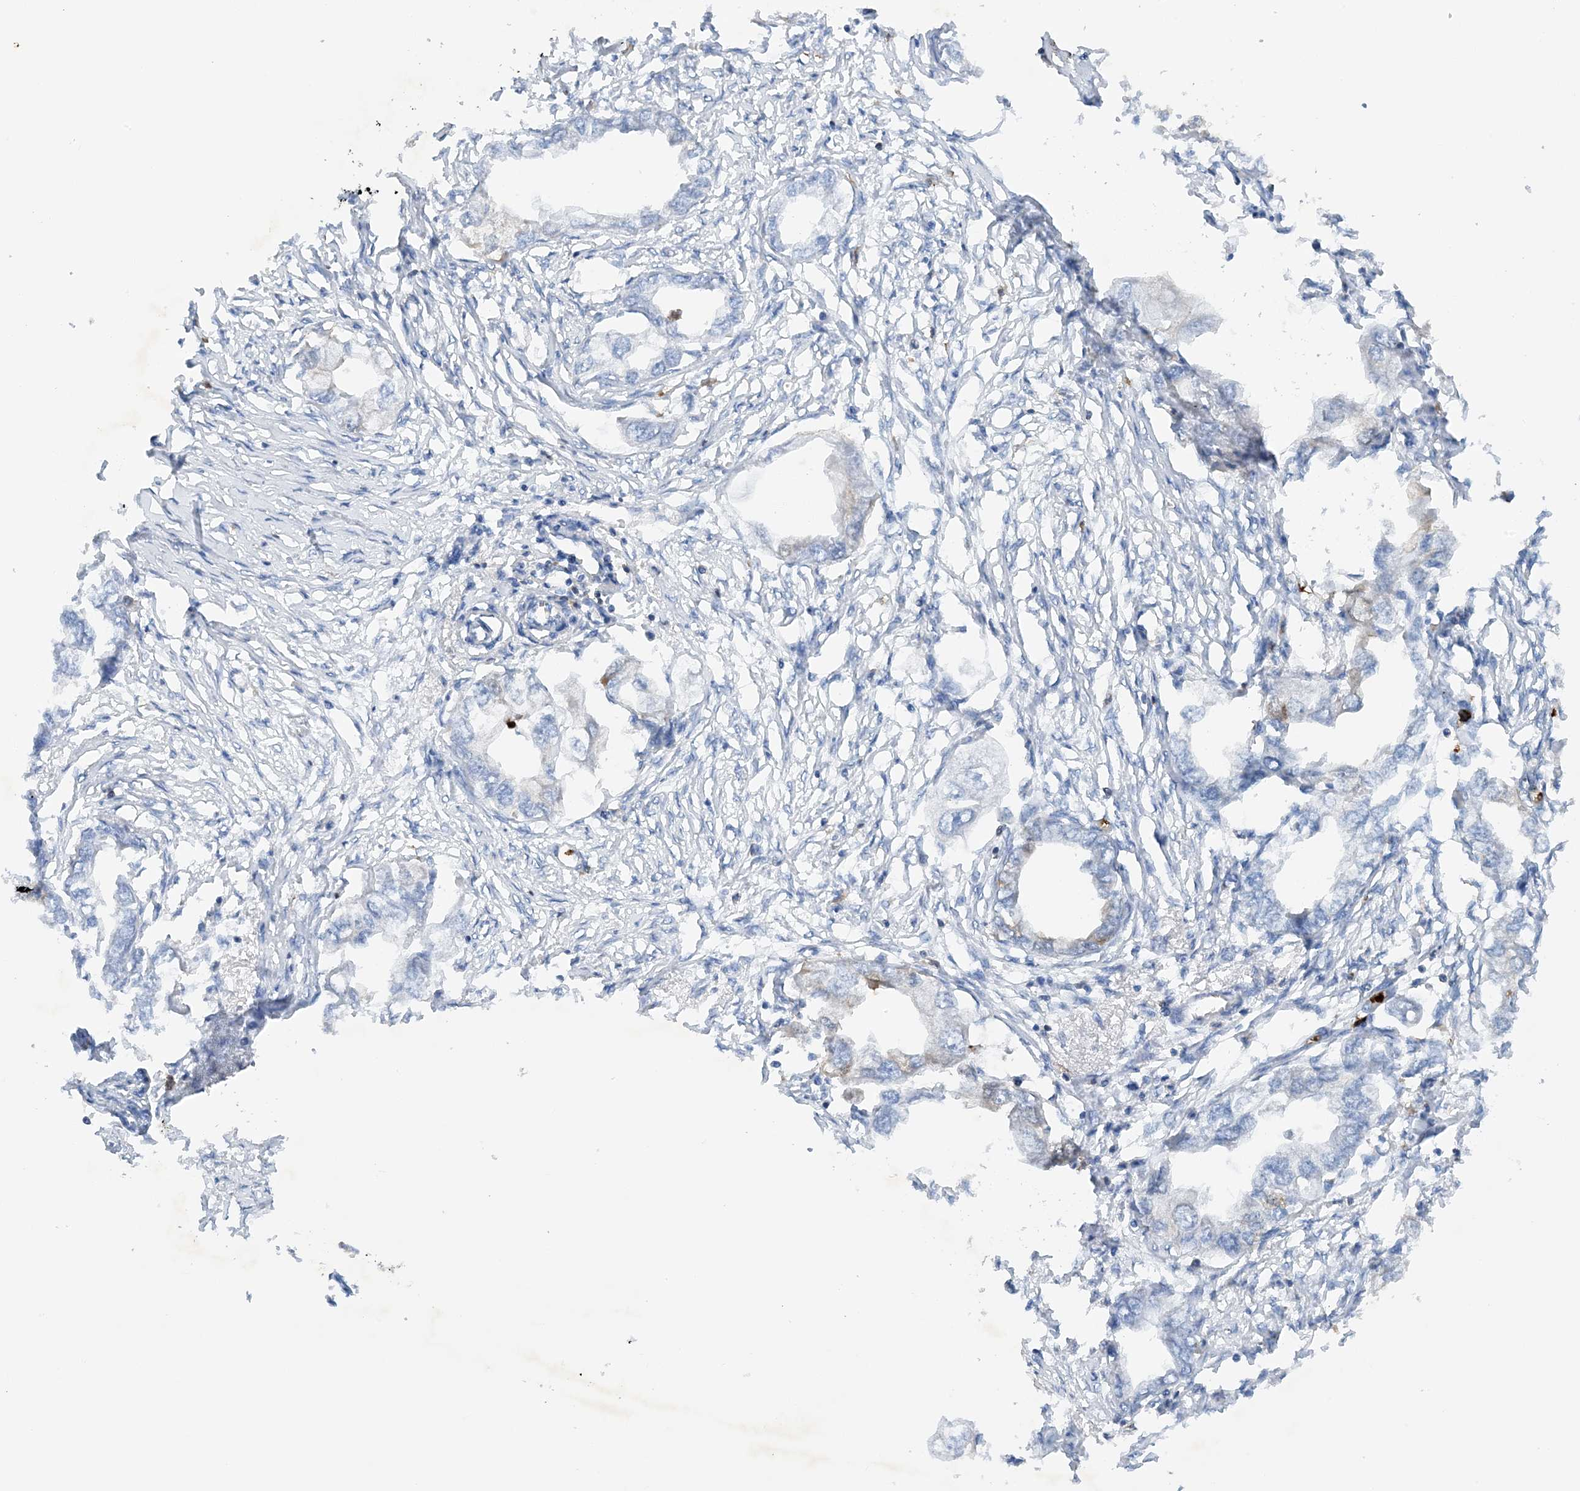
{"staining": {"intensity": "negative", "quantity": "none", "location": "none"}, "tissue": "endometrial cancer", "cell_type": "Tumor cells", "image_type": "cancer", "snomed": [{"axis": "morphology", "description": "Adenocarcinoma, NOS"}, {"axis": "morphology", "description": "Adenocarcinoma, metastatic, NOS"}, {"axis": "topography", "description": "Adipose tissue"}, {"axis": "topography", "description": "Endometrium"}], "caption": "An IHC photomicrograph of endometrial cancer is shown. There is no staining in tumor cells of endometrial cancer.", "gene": "PHACTR2", "patient": {"sex": "female", "age": 67}}